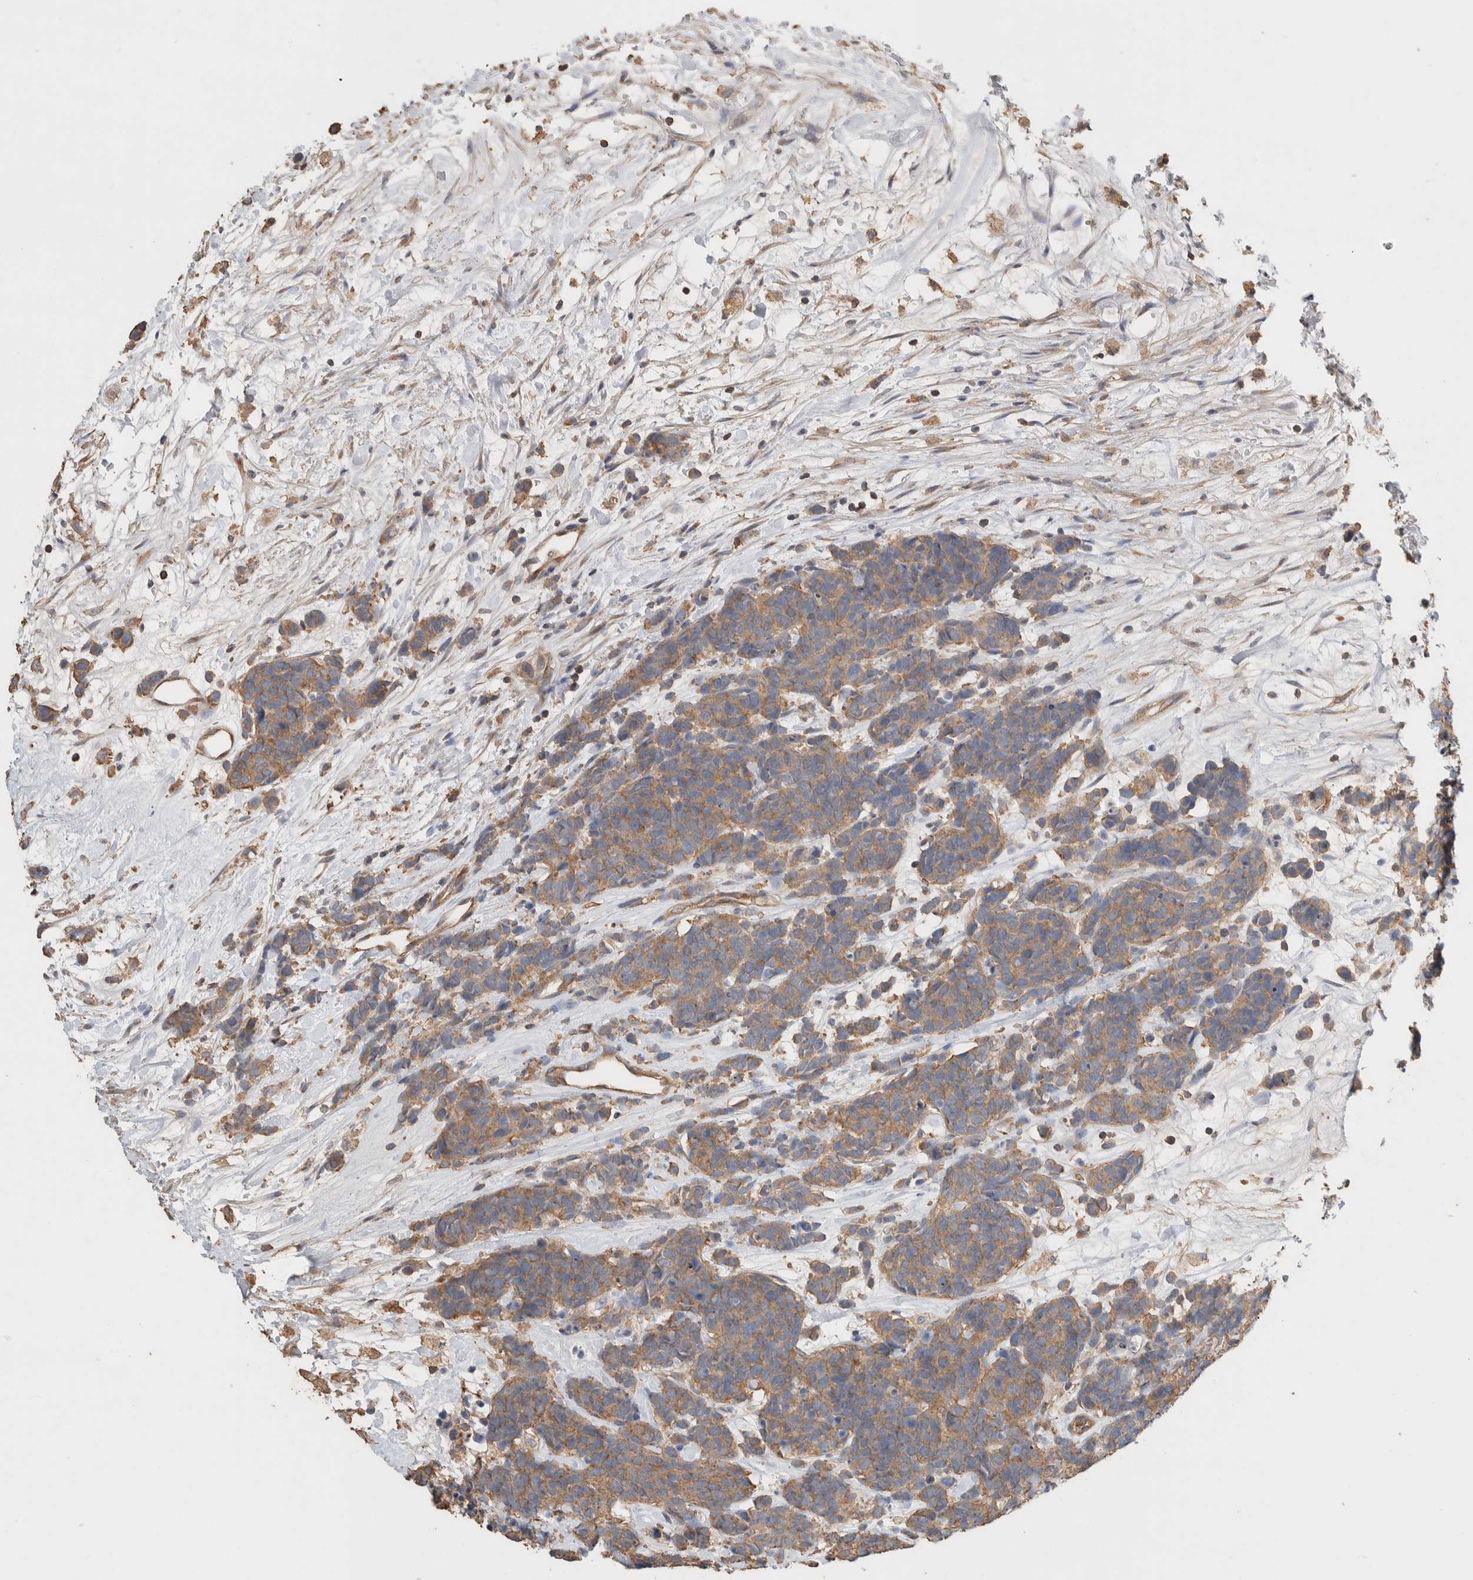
{"staining": {"intensity": "moderate", "quantity": ">75%", "location": "cytoplasmic/membranous"}, "tissue": "carcinoid", "cell_type": "Tumor cells", "image_type": "cancer", "snomed": [{"axis": "morphology", "description": "Carcinoma, NOS"}, {"axis": "morphology", "description": "Carcinoid, malignant, NOS"}, {"axis": "topography", "description": "Urinary bladder"}], "caption": "Protein analysis of carcinoid tissue exhibits moderate cytoplasmic/membranous positivity in about >75% of tumor cells. (Stains: DAB in brown, nuclei in blue, Microscopy: brightfield microscopy at high magnification).", "gene": "EIF4G3", "patient": {"sex": "male", "age": 57}}